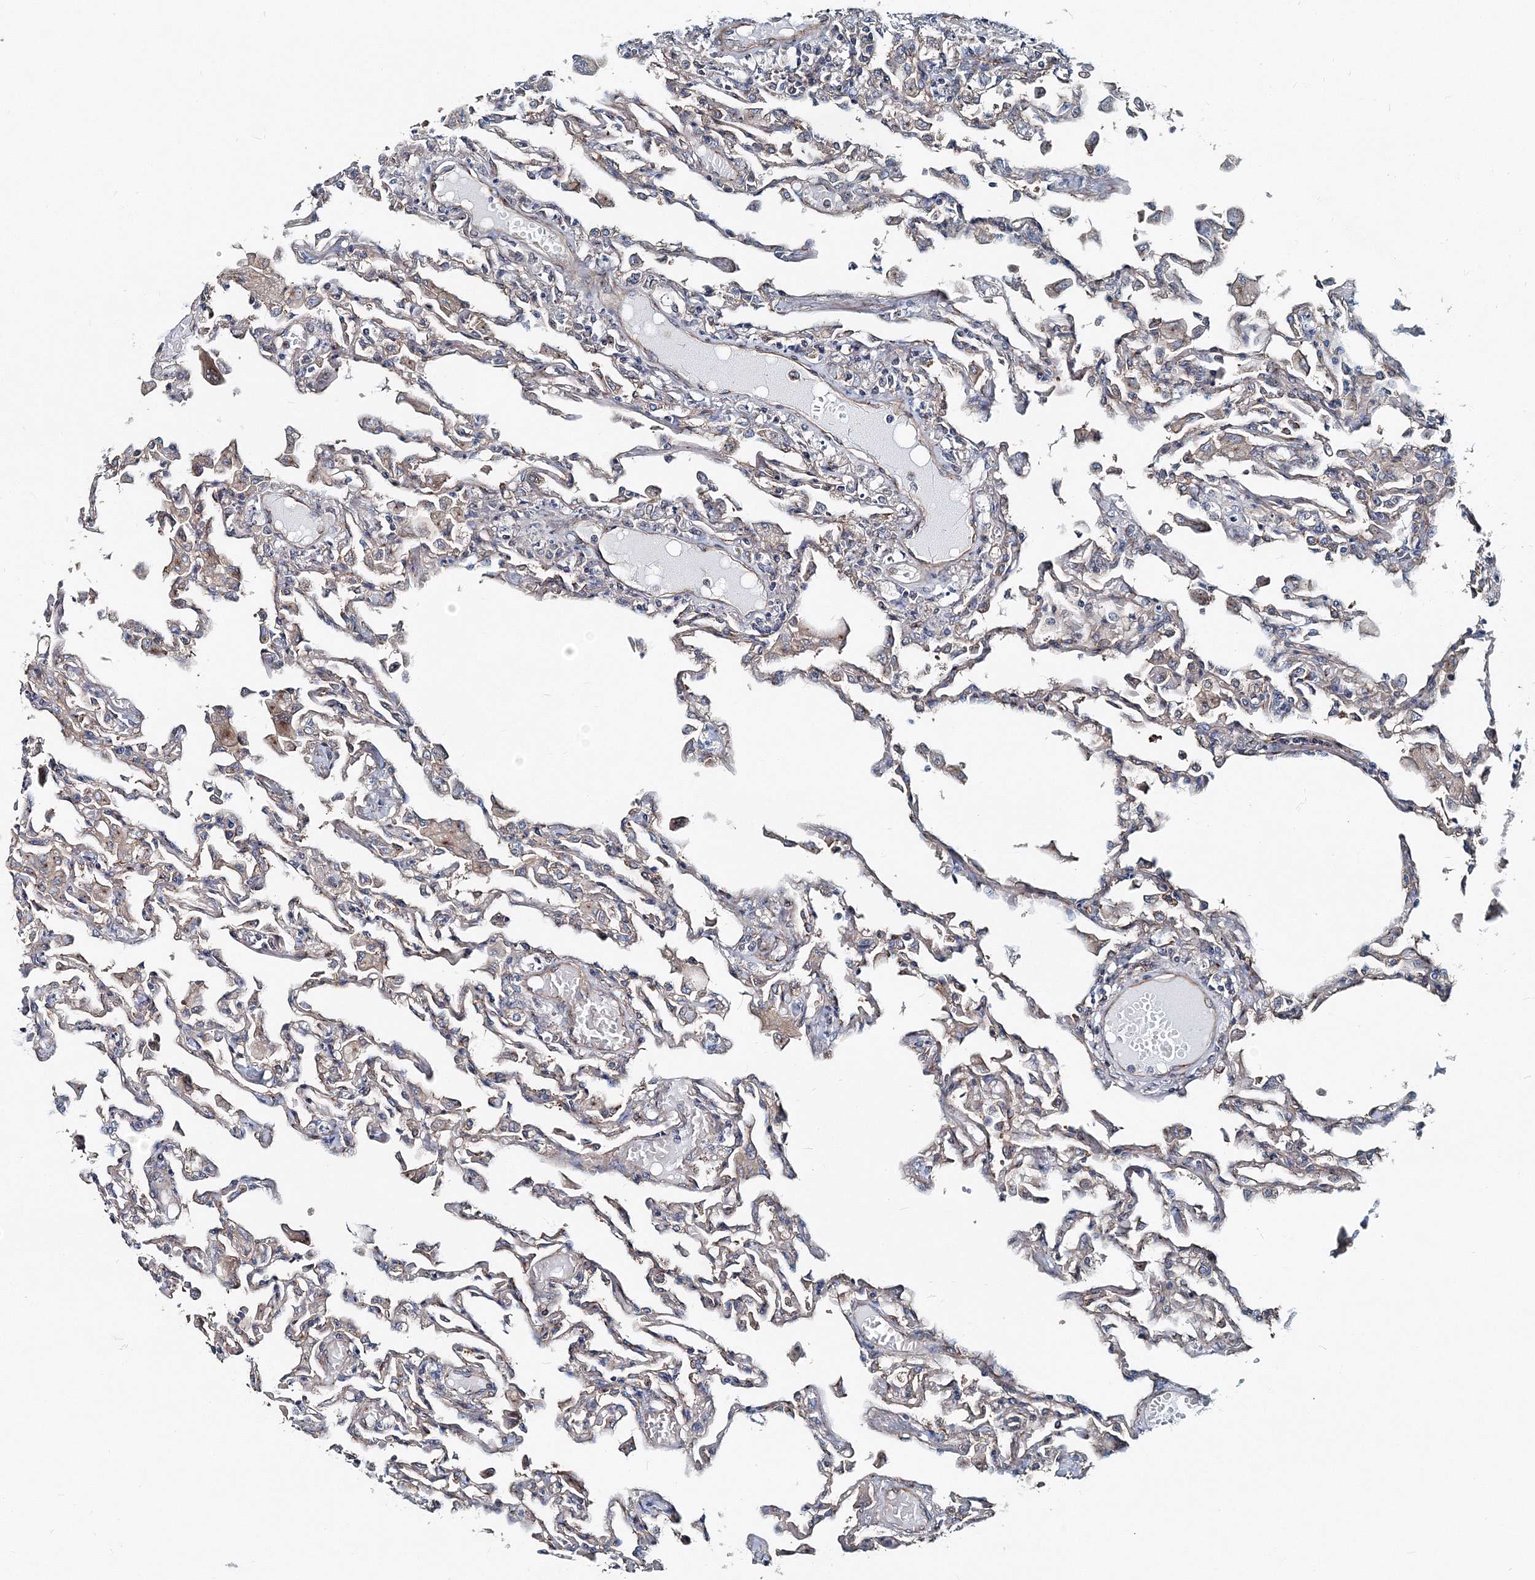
{"staining": {"intensity": "weak", "quantity": ">75%", "location": "cytoplasmic/membranous"}, "tissue": "lung", "cell_type": "Alveolar cells", "image_type": "normal", "snomed": [{"axis": "morphology", "description": "Normal tissue, NOS"}, {"axis": "topography", "description": "Bronchus"}, {"axis": "topography", "description": "Lung"}], "caption": "Brown immunohistochemical staining in normal lung shows weak cytoplasmic/membranous expression in about >75% of alveolar cells.", "gene": "MPHOSPH9", "patient": {"sex": "female", "age": 49}}